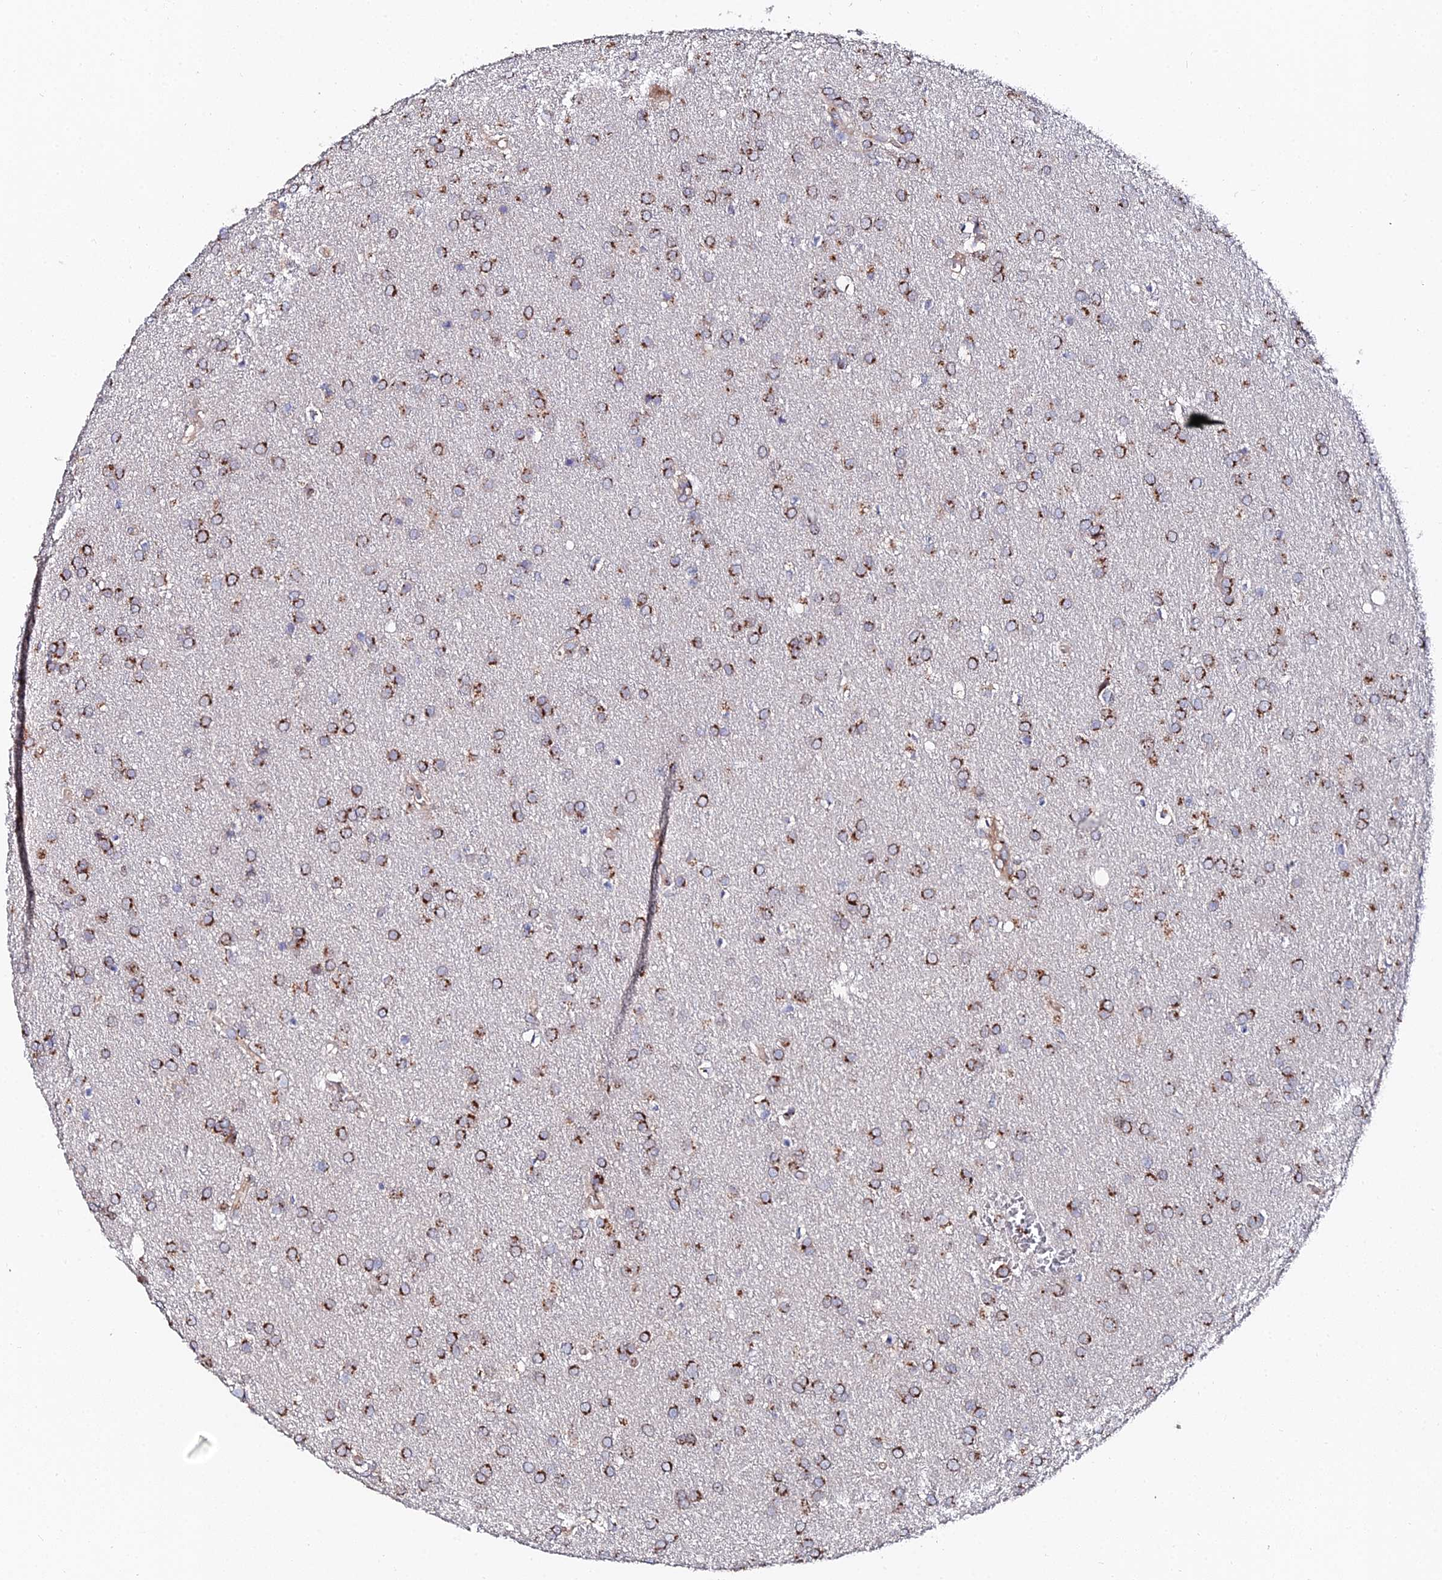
{"staining": {"intensity": "strong", "quantity": ">75%", "location": "cytoplasmic/membranous"}, "tissue": "glioma", "cell_type": "Tumor cells", "image_type": "cancer", "snomed": [{"axis": "morphology", "description": "Glioma, malignant, Low grade"}, {"axis": "topography", "description": "Brain"}], "caption": "DAB immunohistochemical staining of human glioma shows strong cytoplasmic/membranous protein staining in about >75% of tumor cells. (Stains: DAB in brown, nuclei in blue, Microscopy: brightfield microscopy at high magnification).", "gene": "BORCS8", "patient": {"sex": "female", "age": 32}}